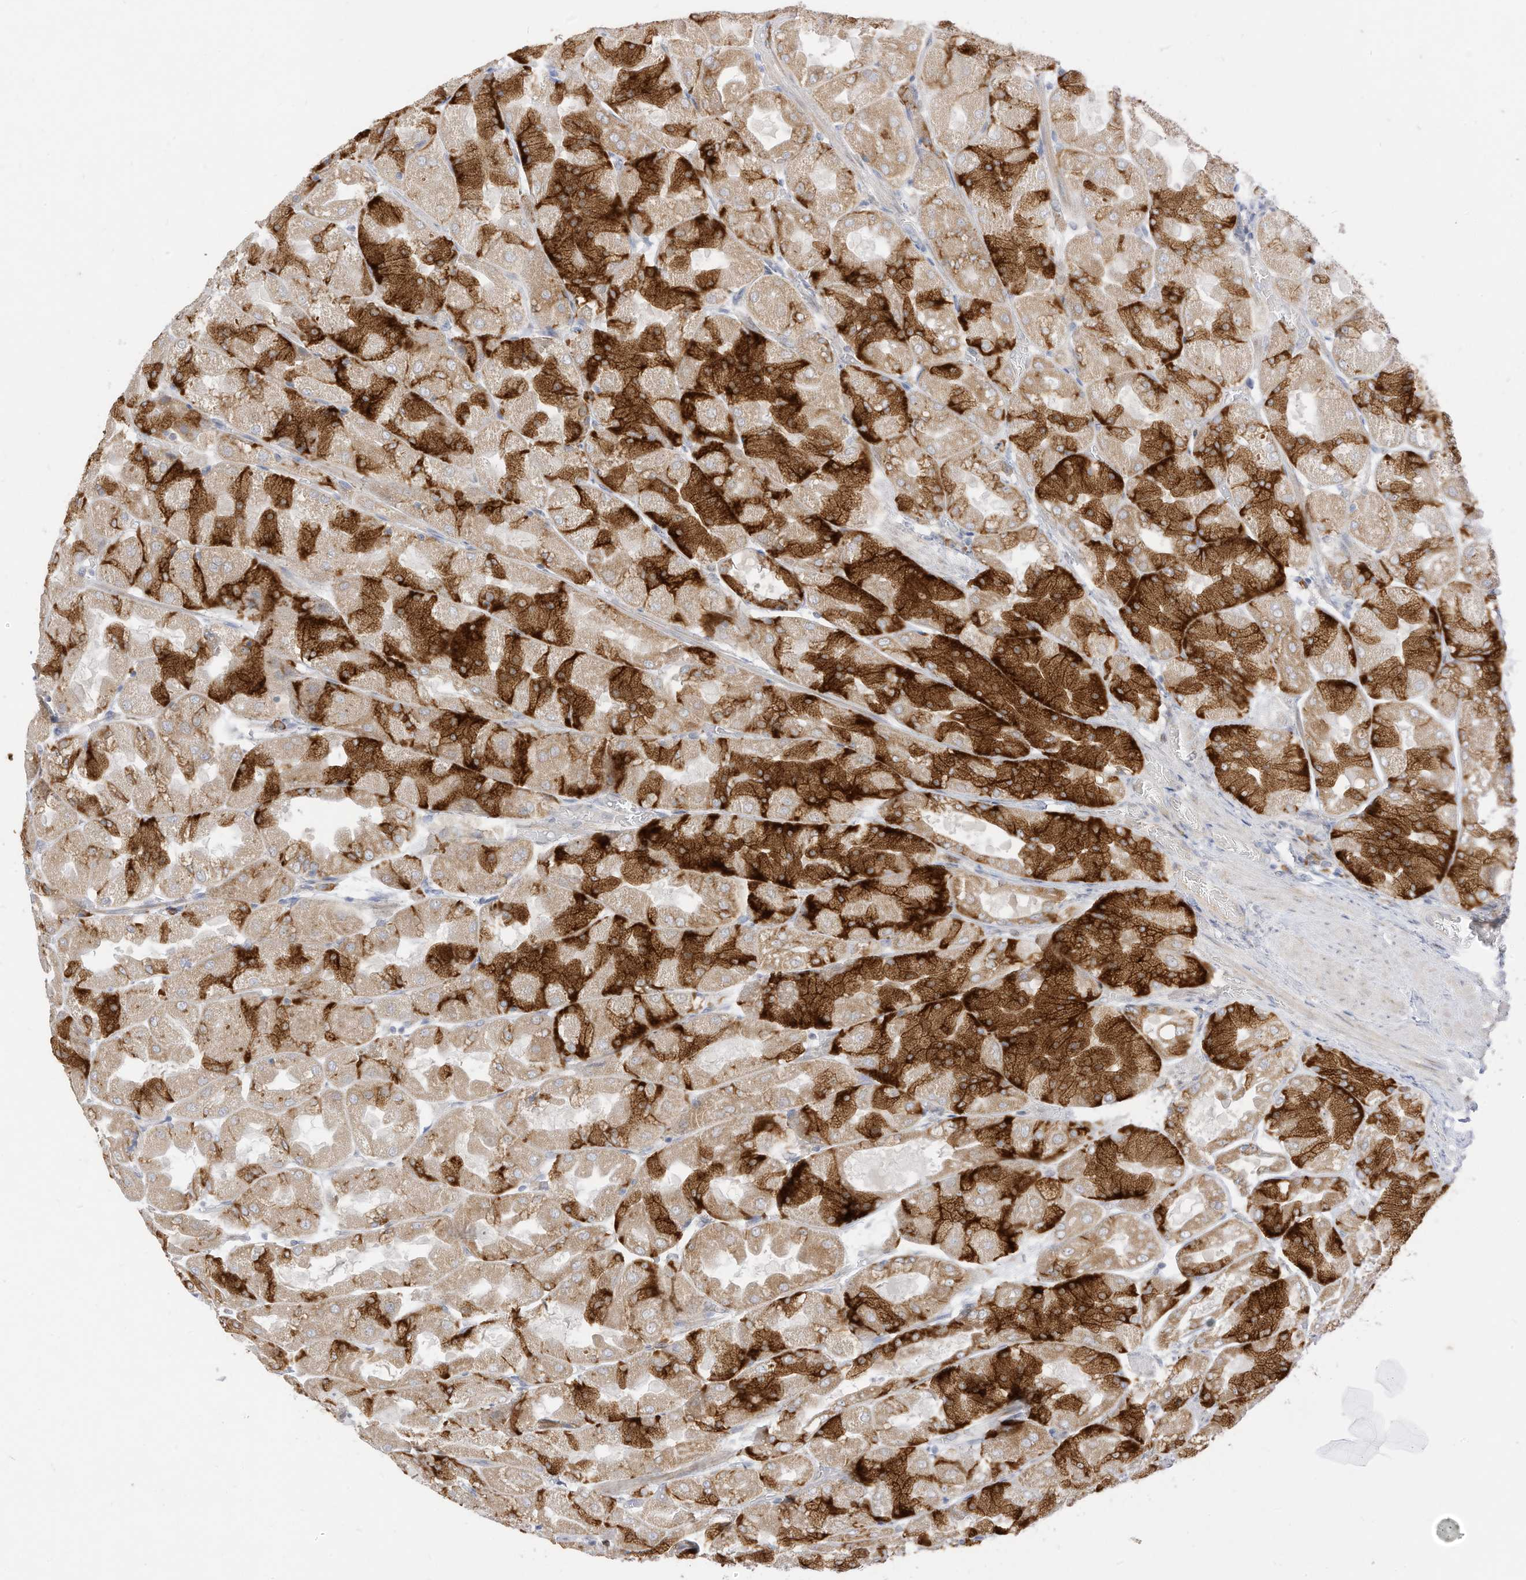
{"staining": {"intensity": "strong", "quantity": "25%-75%", "location": "cytoplasmic/membranous"}, "tissue": "stomach", "cell_type": "Glandular cells", "image_type": "normal", "snomed": [{"axis": "morphology", "description": "Normal tissue, NOS"}, {"axis": "topography", "description": "Stomach"}], "caption": "This micrograph reveals immunohistochemistry staining of unremarkable human stomach, with high strong cytoplasmic/membranous staining in about 25%-75% of glandular cells.", "gene": "STT3A", "patient": {"sex": "female", "age": 61}}